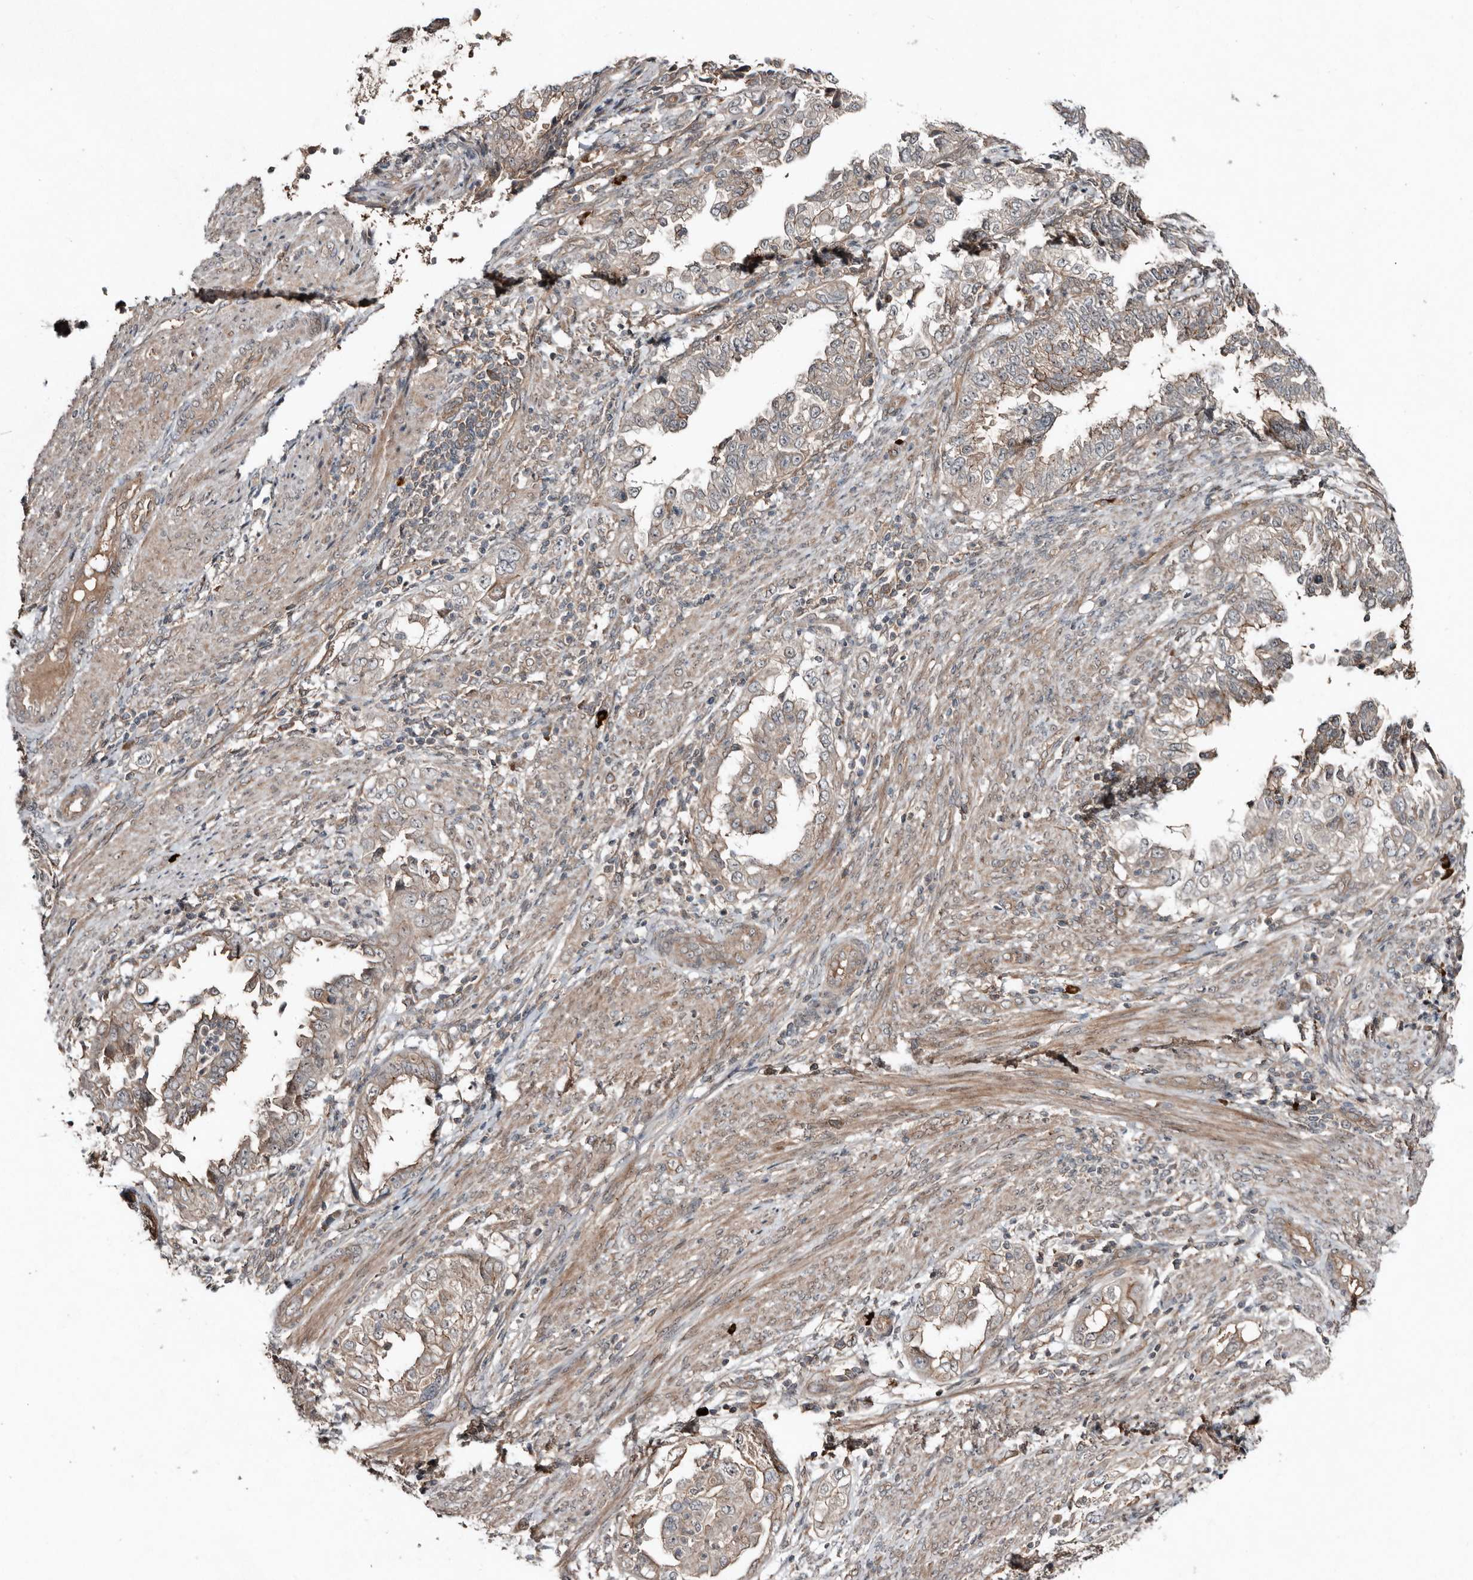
{"staining": {"intensity": "weak", "quantity": "<25%", "location": "cytoplasmic/membranous"}, "tissue": "endometrial cancer", "cell_type": "Tumor cells", "image_type": "cancer", "snomed": [{"axis": "morphology", "description": "Adenocarcinoma, NOS"}, {"axis": "topography", "description": "Endometrium"}], "caption": "The photomicrograph reveals no staining of tumor cells in endometrial cancer.", "gene": "TEAD3", "patient": {"sex": "female", "age": 85}}